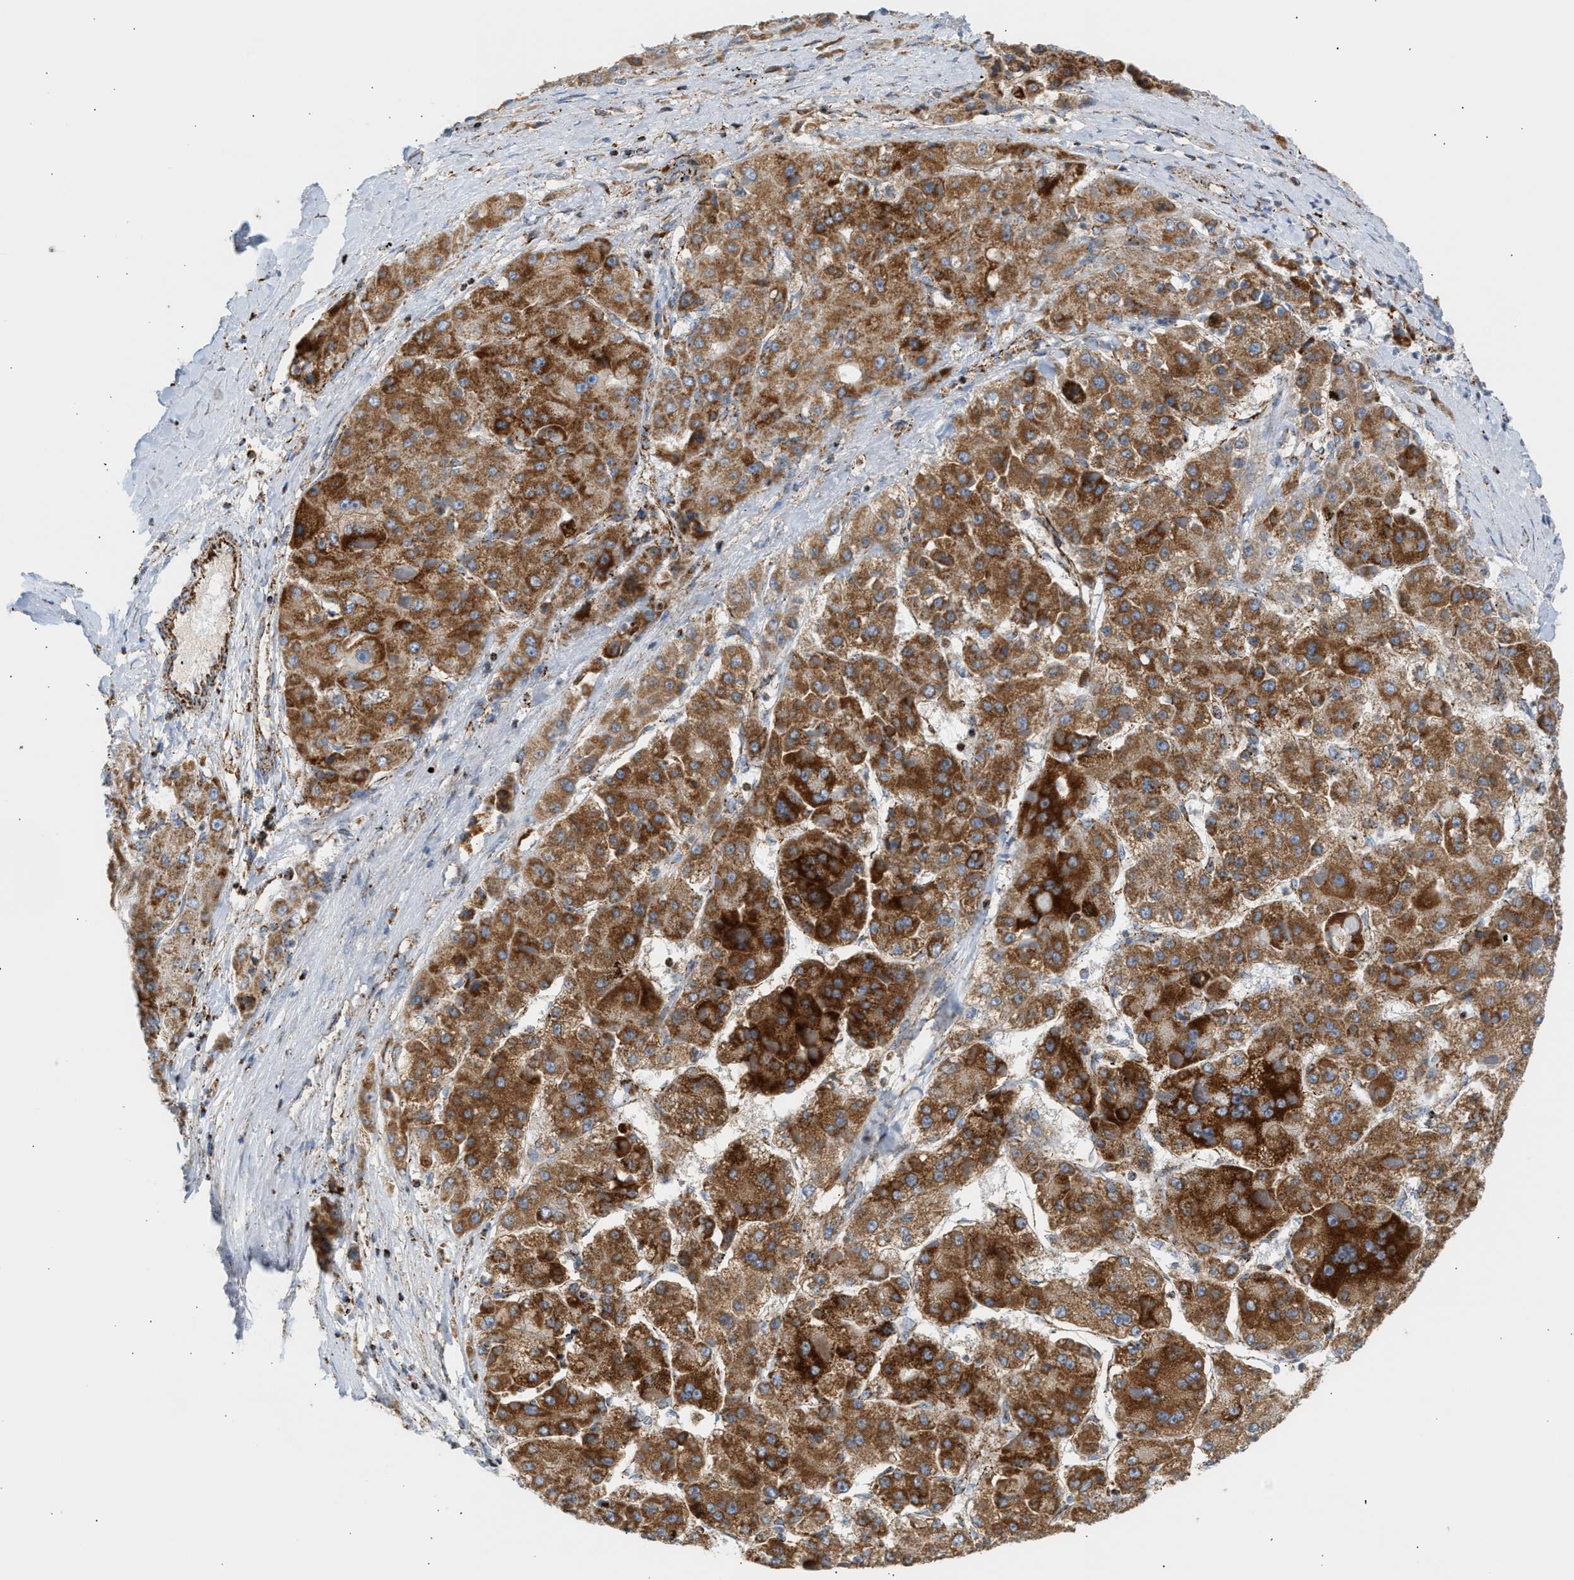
{"staining": {"intensity": "strong", "quantity": ">75%", "location": "cytoplasmic/membranous"}, "tissue": "liver cancer", "cell_type": "Tumor cells", "image_type": "cancer", "snomed": [{"axis": "morphology", "description": "Carcinoma, Hepatocellular, NOS"}, {"axis": "topography", "description": "Liver"}], "caption": "Human liver hepatocellular carcinoma stained with a brown dye displays strong cytoplasmic/membranous positive expression in about >75% of tumor cells.", "gene": "OGDH", "patient": {"sex": "female", "age": 73}}